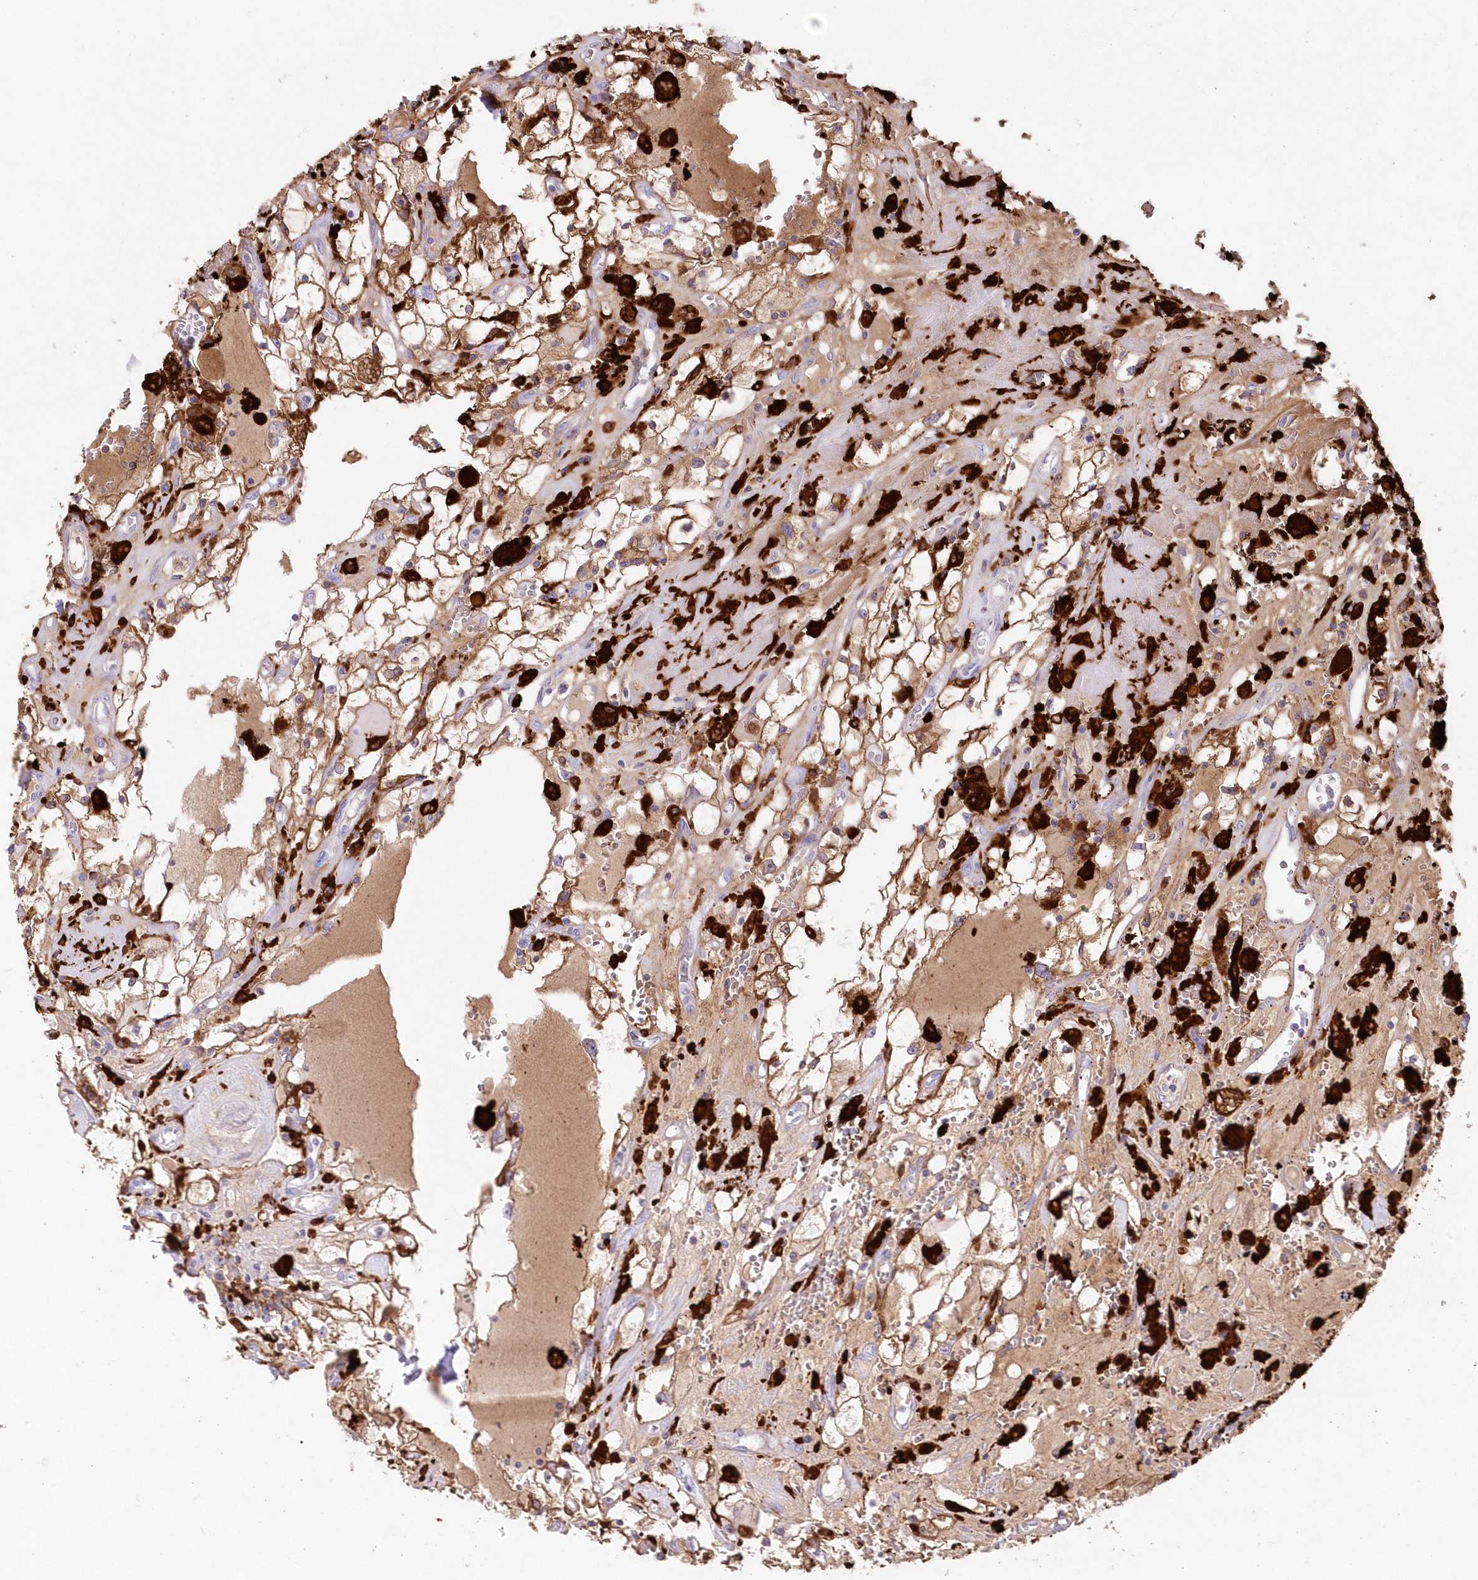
{"staining": {"intensity": "moderate", "quantity": ">75%", "location": "cytoplasmic/membranous"}, "tissue": "renal cancer", "cell_type": "Tumor cells", "image_type": "cancer", "snomed": [{"axis": "morphology", "description": "Adenocarcinoma, NOS"}, {"axis": "topography", "description": "Kidney"}], "caption": "DAB immunohistochemical staining of human renal cancer shows moderate cytoplasmic/membranous protein expression in approximately >75% of tumor cells. The protein is stained brown, and the nuclei are stained in blue (DAB (3,3'-diaminobenzidine) IHC with brightfield microscopy, high magnification).", "gene": "DNAJC19", "patient": {"sex": "male", "age": 56}}